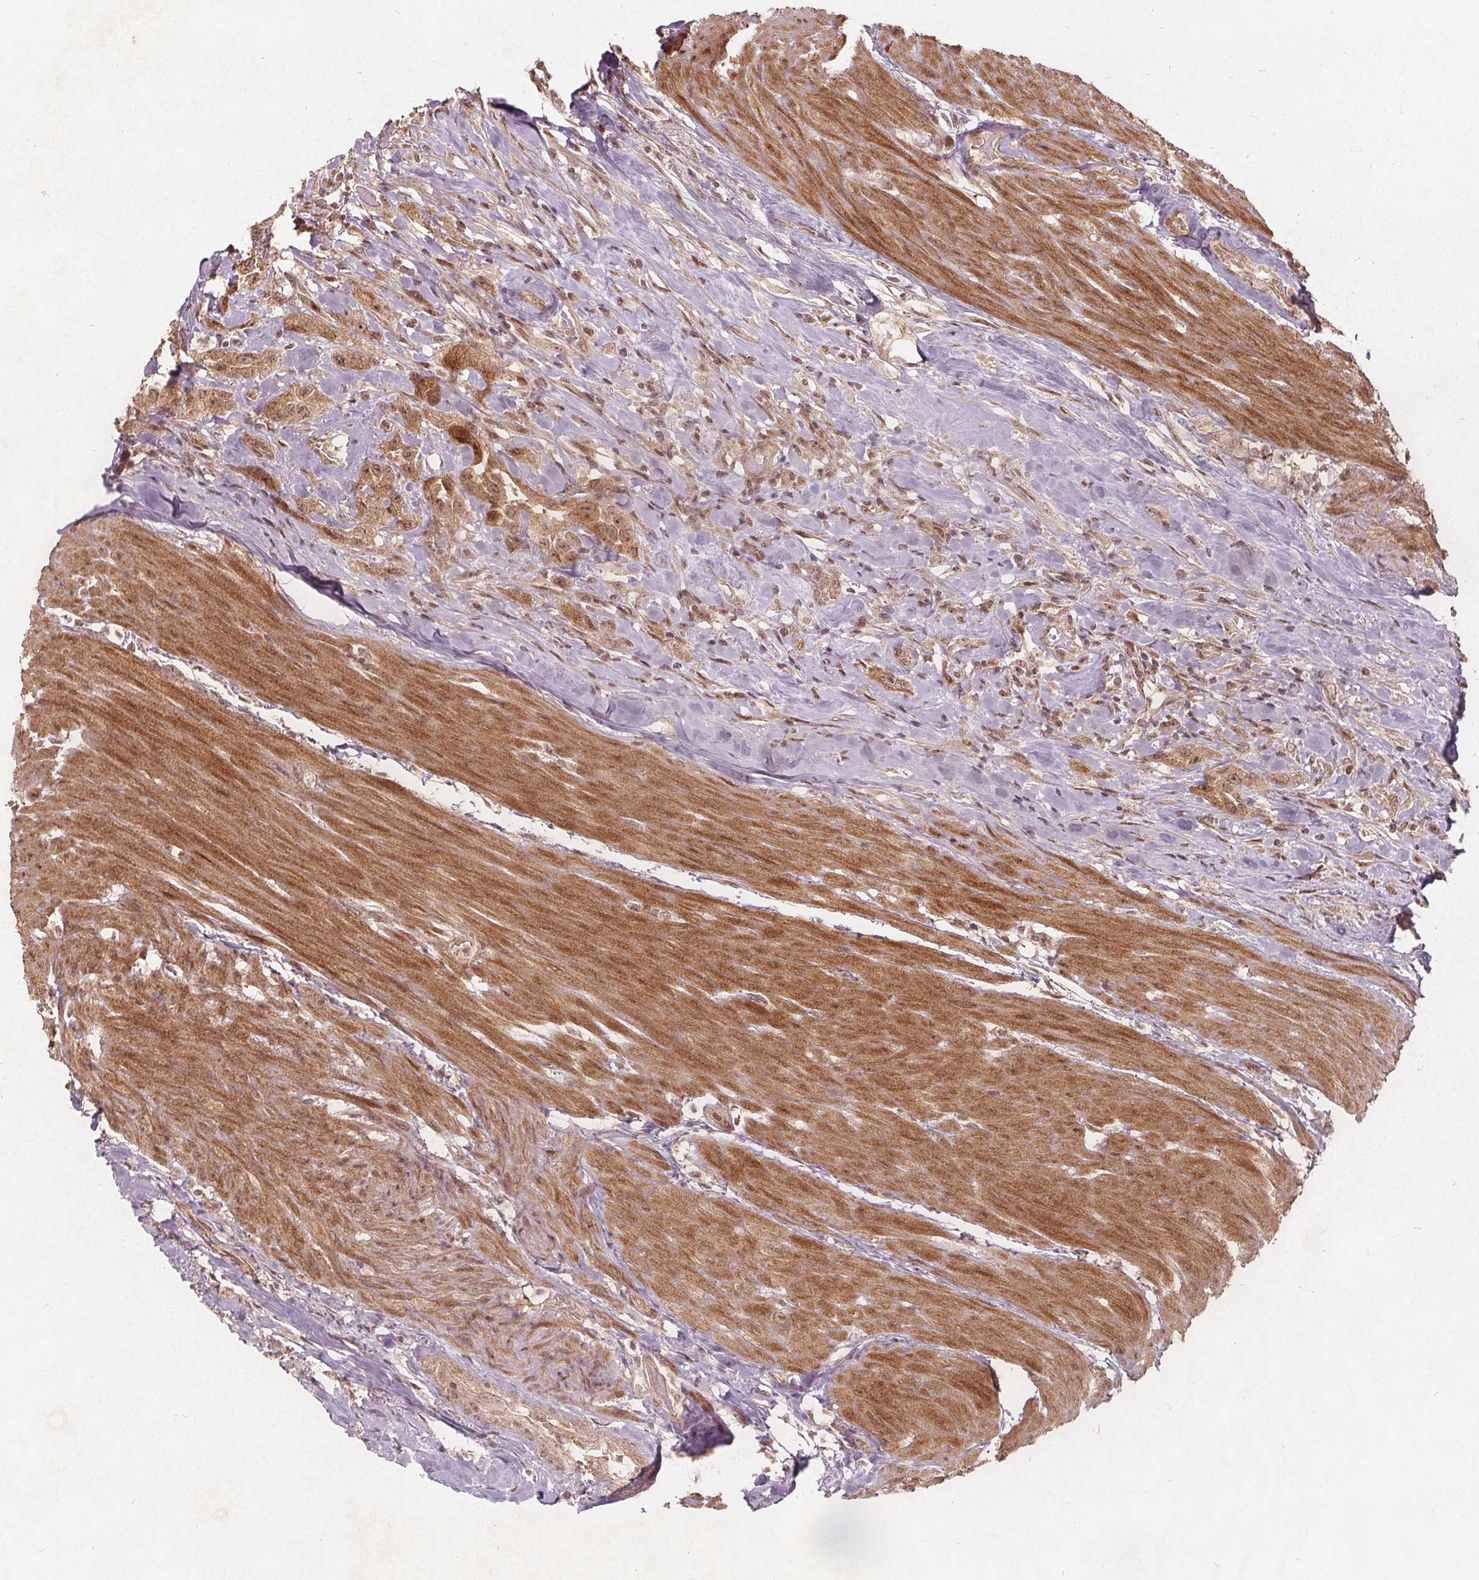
{"staining": {"intensity": "moderate", "quantity": ">75%", "location": "cytoplasmic/membranous,nuclear"}, "tissue": "urothelial cancer", "cell_type": "Tumor cells", "image_type": "cancer", "snomed": [{"axis": "morphology", "description": "Urothelial carcinoma, High grade"}, {"axis": "topography", "description": "Urinary bladder"}], "caption": "Urothelial carcinoma (high-grade) stained for a protein (brown) displays moderate cytoplasmic/membranous and nuclear positive expression in about >75% of tumor cells.", "gene": "PPP1CB", "patient": {"sex": "male", "age": 79}}